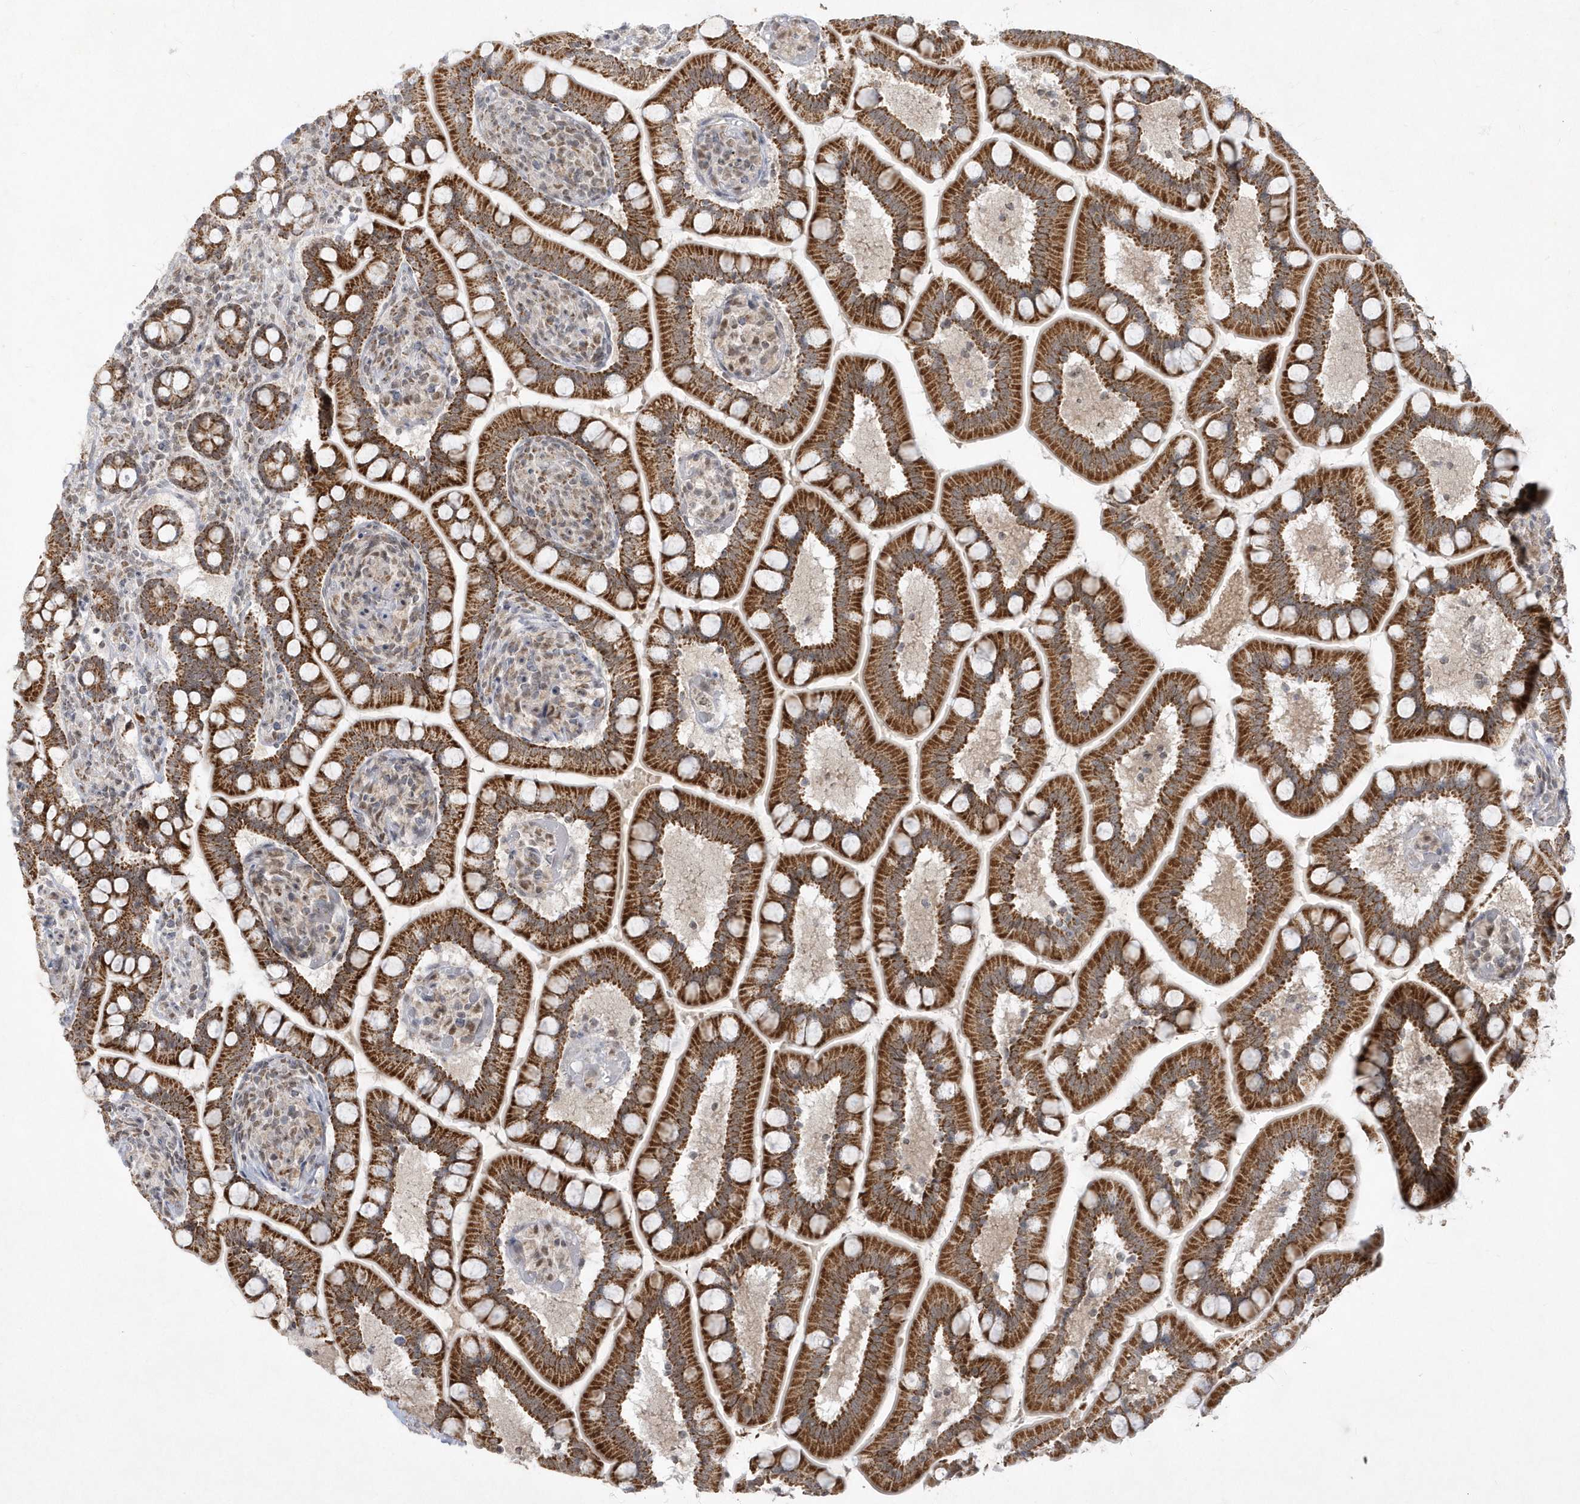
{"staining": {"intensity": "strong", "quantity": ">75%", "location": "cytoplasmic/membranous"}, "tissue": "small intestine", "cell_type": "Glandular cells", "image_type": "normal", "snomed": [{"axis": "morphology", "description": "Normal tissue, NOS"}, {"axis": "topography", "description": "Small intestine"}], "caption": "Unremarkable small intestine was stained to show a protein in brown. There is high levels of strong cytoplasmic/membranous staining in approximately >75% of glandular cells. (DAB IHC with brightfield microscopy, high magnification).", "gene": "CPSF3", "patient": {"sex": "female", "age": 64}}